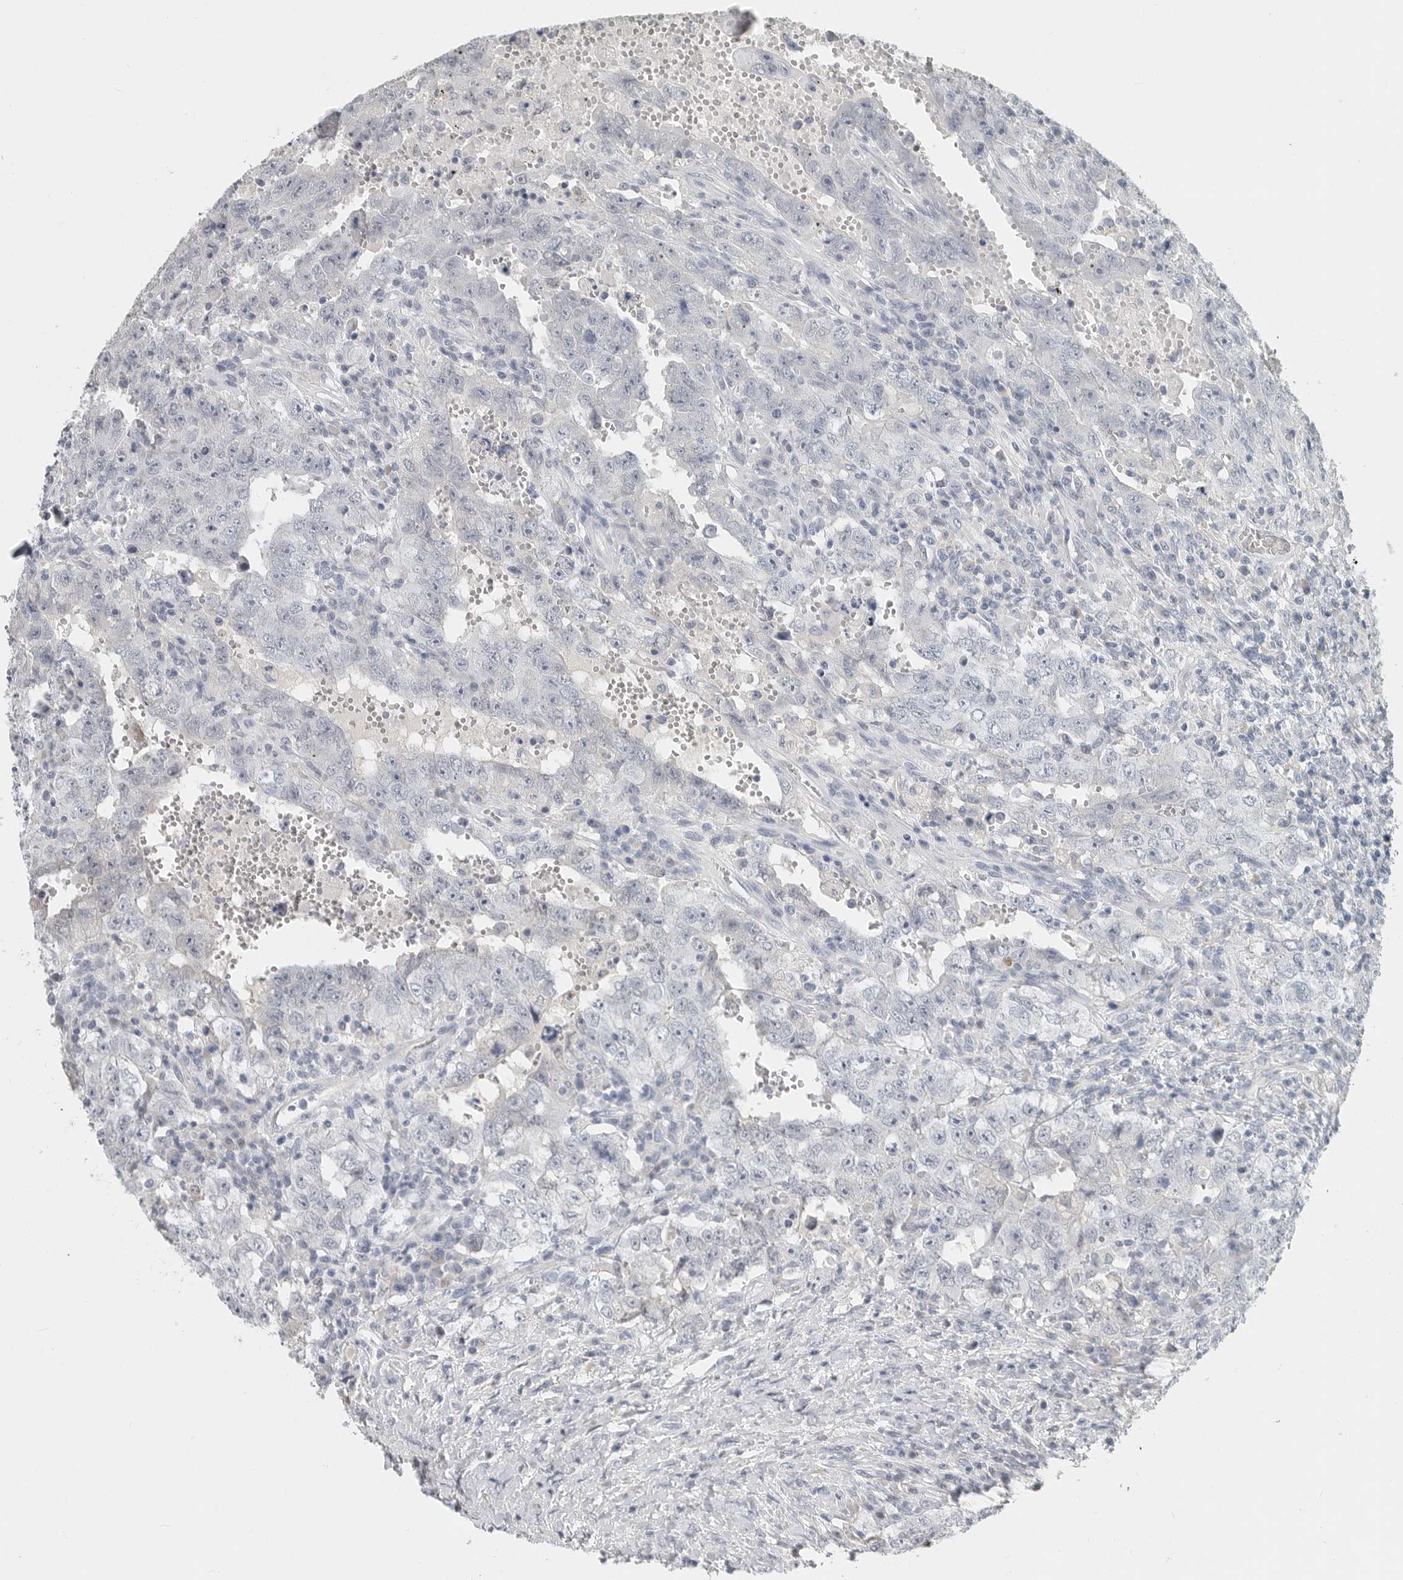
{"staining": {"intensity": "negative", "quantity": "none", "location": "none"}, "tissue": "testis cancer", "cell_type": "Tumor cells", "image_type": "cancer", "snomed": [{"axis": "morphology", "description": "Carcinoma, Embryonal, NOS"}, {"axis": "topography", "description": "Testis"}], "caption": "A high-resolution micrograph shows IHC staining of embryonal carcinoma (testis), which exhibits no significant positivity in tumor cells. (Stains: DAB (3,3'-diaminobenzidine) immunohistochemistry with hematoxylin counter stain, Microscopy: brightfield microscopy at high magnification).", "gene": "PAM", "patient": {"sex": "male", "age": 26}}